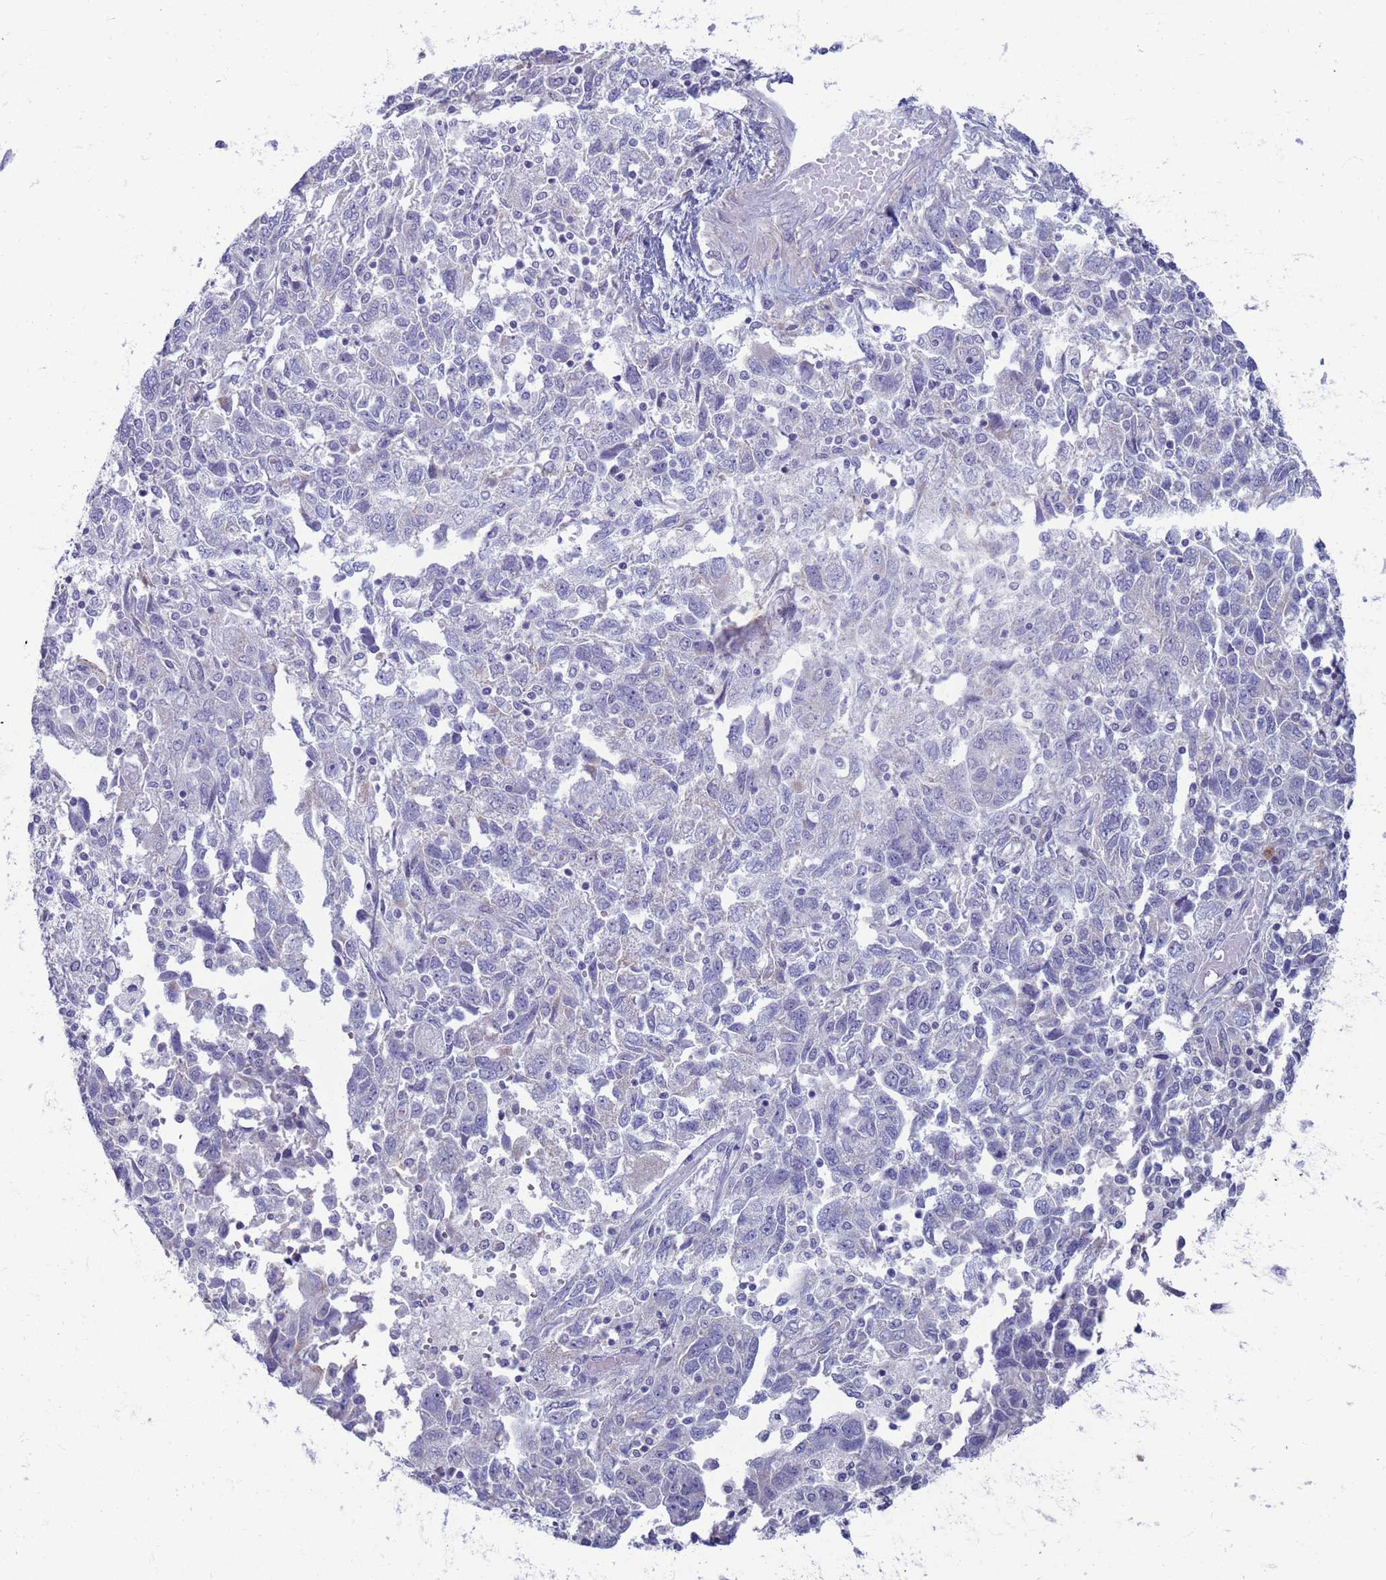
{"staining": {"intensity": "negative", "quantity": "none", "location": "none"}, "tissue": "ovarian cancer", "cell_type": "Tumor cells", "image_type": "cancer", "snomed": [{"axis": "morphology", "description": "Carcinoma, NOS"}, {"axis": "morphology", "description": "Cystadenocarcinoma, serous, NOS"}, {"axis": "topography", "description": "Ovary"}], "caption": "Protein analysis of serous cystadenocarcinoma (ovarian) exhibits no significant positivity in tumor cells. The staining was performed using DAB to visualize the protein expression in brown, while the nuclei were stained in blue with hematoxylin (Magnification: 20x).", "gene": "CLCA2", "patient": {"sex": "female", "age": 69}}